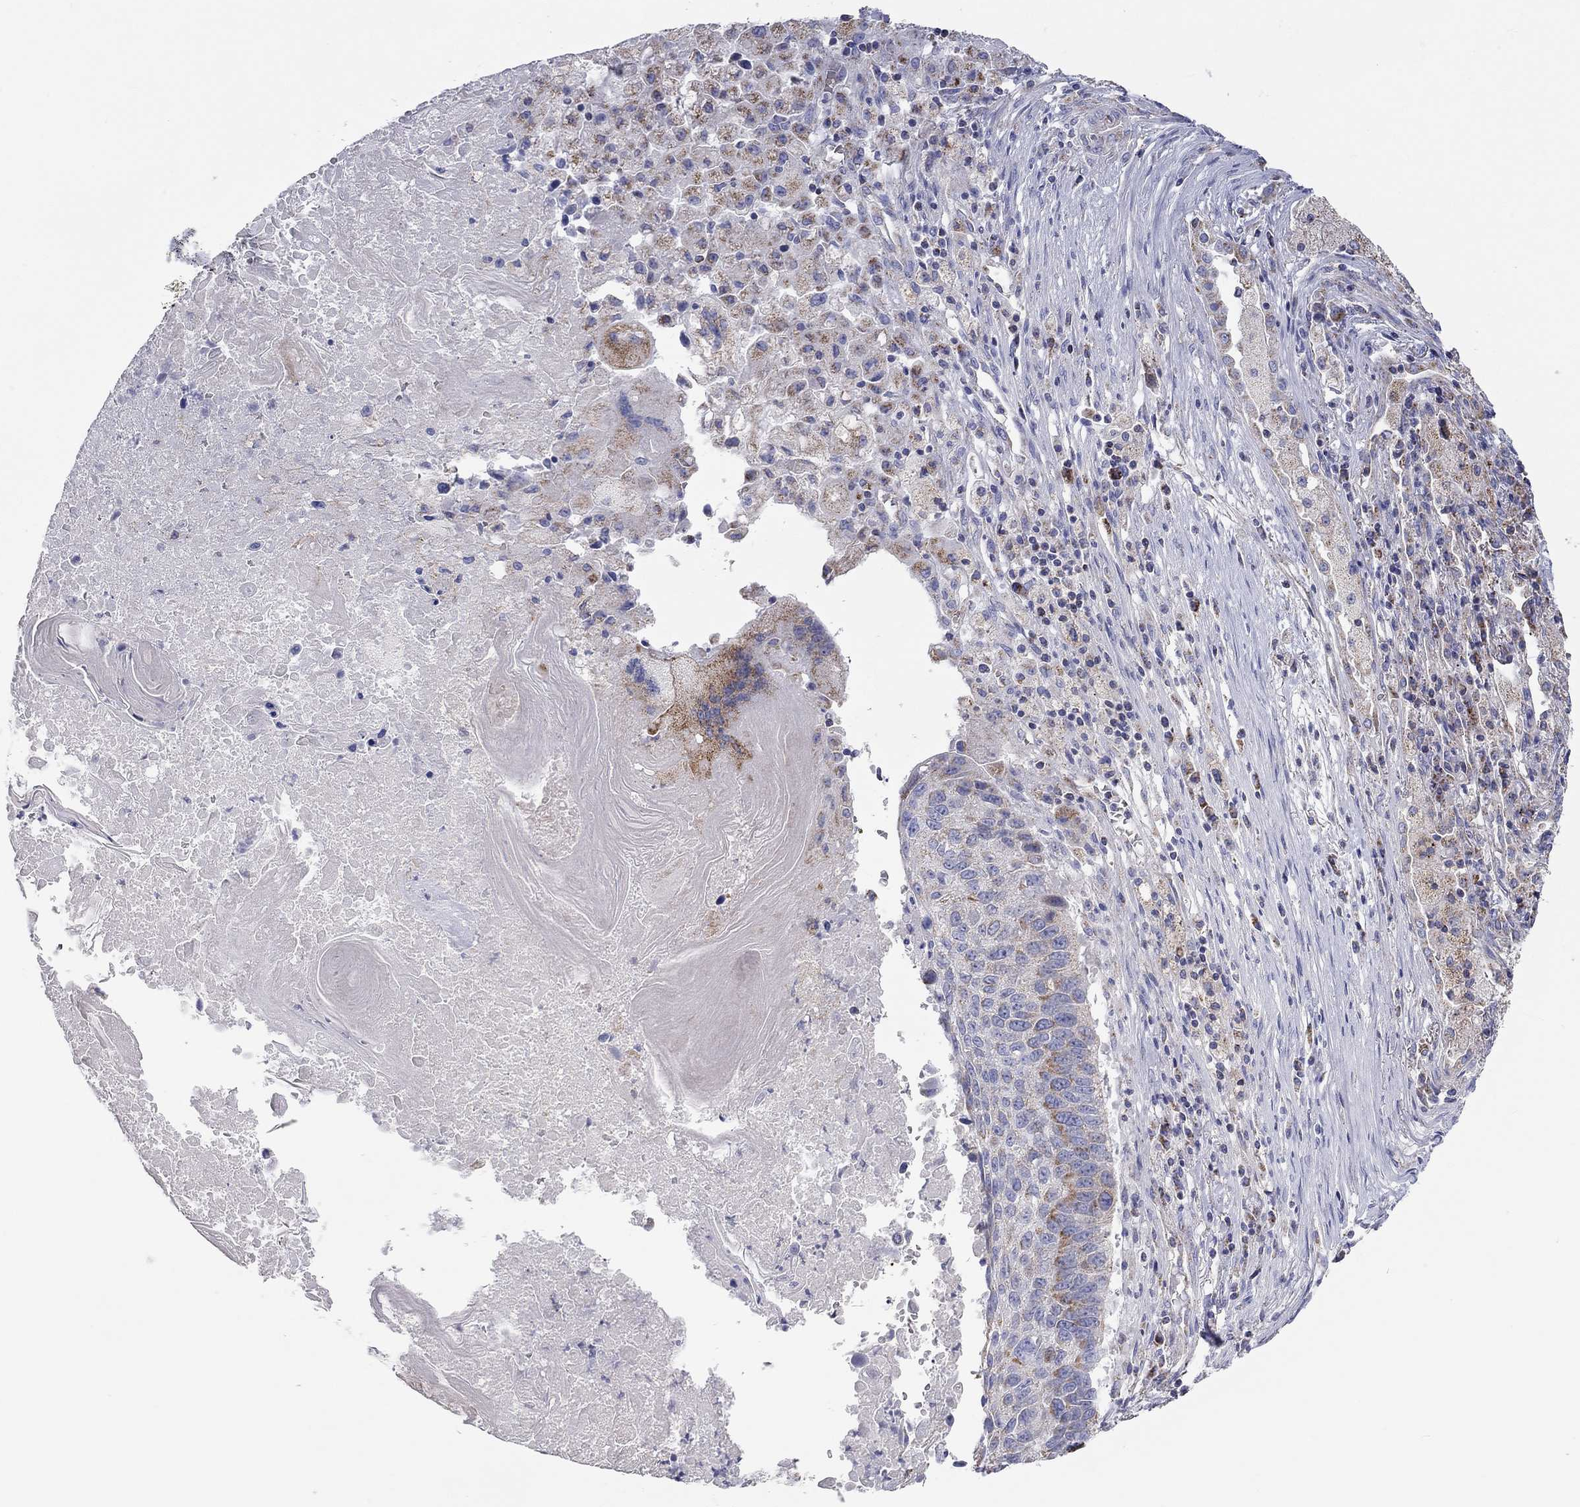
{"staining": {"intensity": "strong", "quantity": "<25%", "location": "cytoplasmic/membranous"}, "tissue": "lung cancer", "cell_type": "Tumor cells", "image_type": "cancer", "snomed": [{"axis": "morphology", "description": "Squamous cell carcinoma, NOS"}, {"axis": "topography", "description": "Lung"}], "caption": "Immunohistochemical staining of lung cancer (squamous cell carcinoma) demonstrates medium levels of strong cytoplasmic/membranous protein positivity in about <25% of tumor cells. Nuclei are stained in blue.", "gene": "RCAN1", "patient": {"sex": "male", "age": 73}}